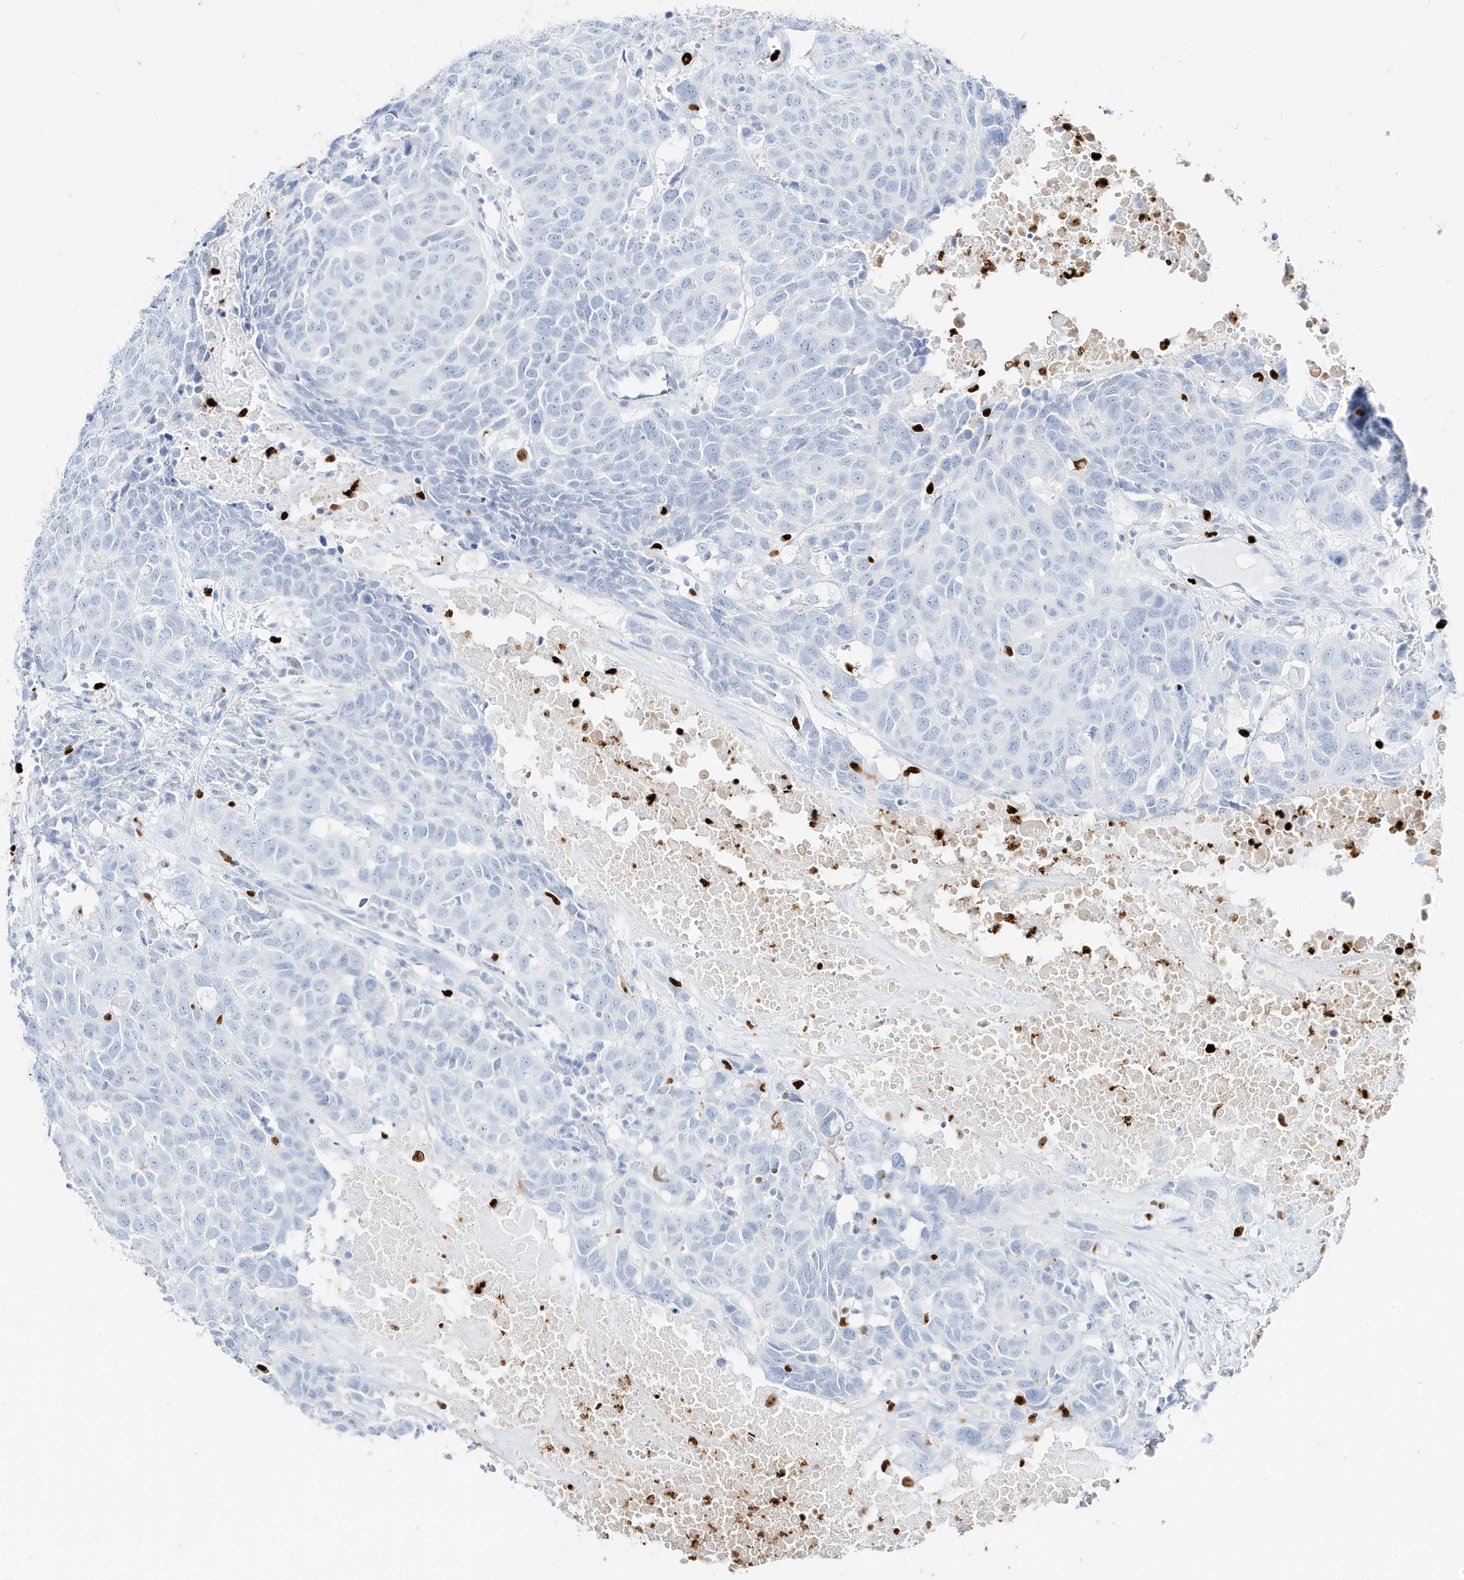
{"staining": {"intensity": "negative", "quantity": "none", "location": "none"}, "tissue": "head and neck cancer", "cell_type": "Tumor cells", "image_type": "cancer", "snomed": [{"axis": "morphology", "description": "Squamous cell carcinoma, NOS"}, {"axis": "topography", "description": "Head-Neck"}], "caption": "DAB immunohistochemical staining of squamous cell carcinoma (head and neck) demonstrates no significant staining in tumor cells.", "gene": "MNDA", "patient": {"sex": "male", "age": 66}}